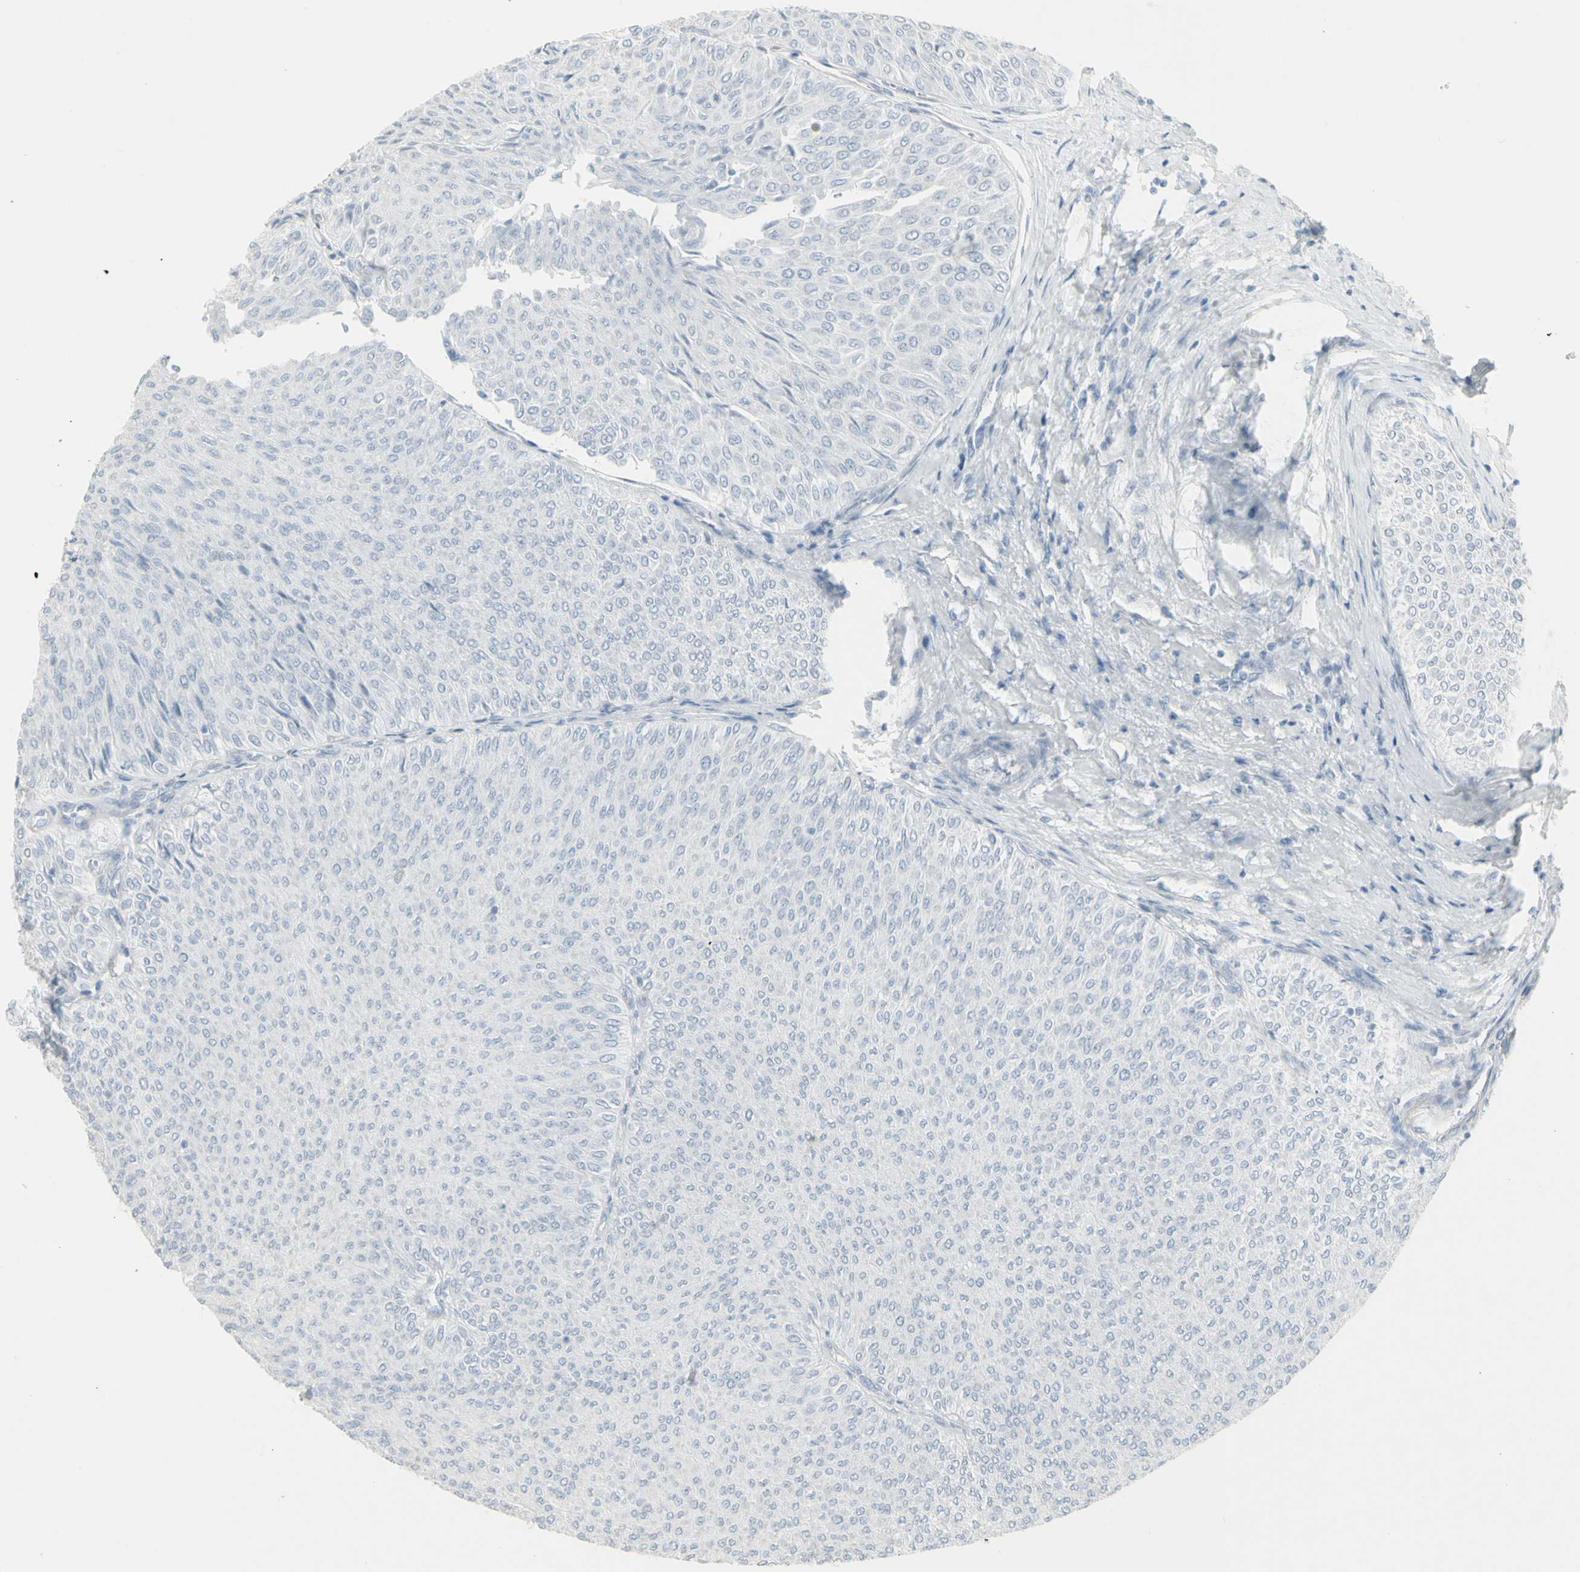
{"staining": {"intensity": "negative", "quantity": "none", "location": "none"}, "tissue": "urothelial cancer", "cell_type": "Tumor cells", "image_type": "cancer", "snomed": [{"axis": "morphology", "description": "Urothelial carcinoma, Low grade"}, {"axis": "topography", "description": "Urinary bladder"}], "caption": "This is an immunohistochemistry micrograph of urothelial cancer. There is no positivity in tumor cells.", "gene": "YBX2", "patient": {"sex": "male", "age": 78}}